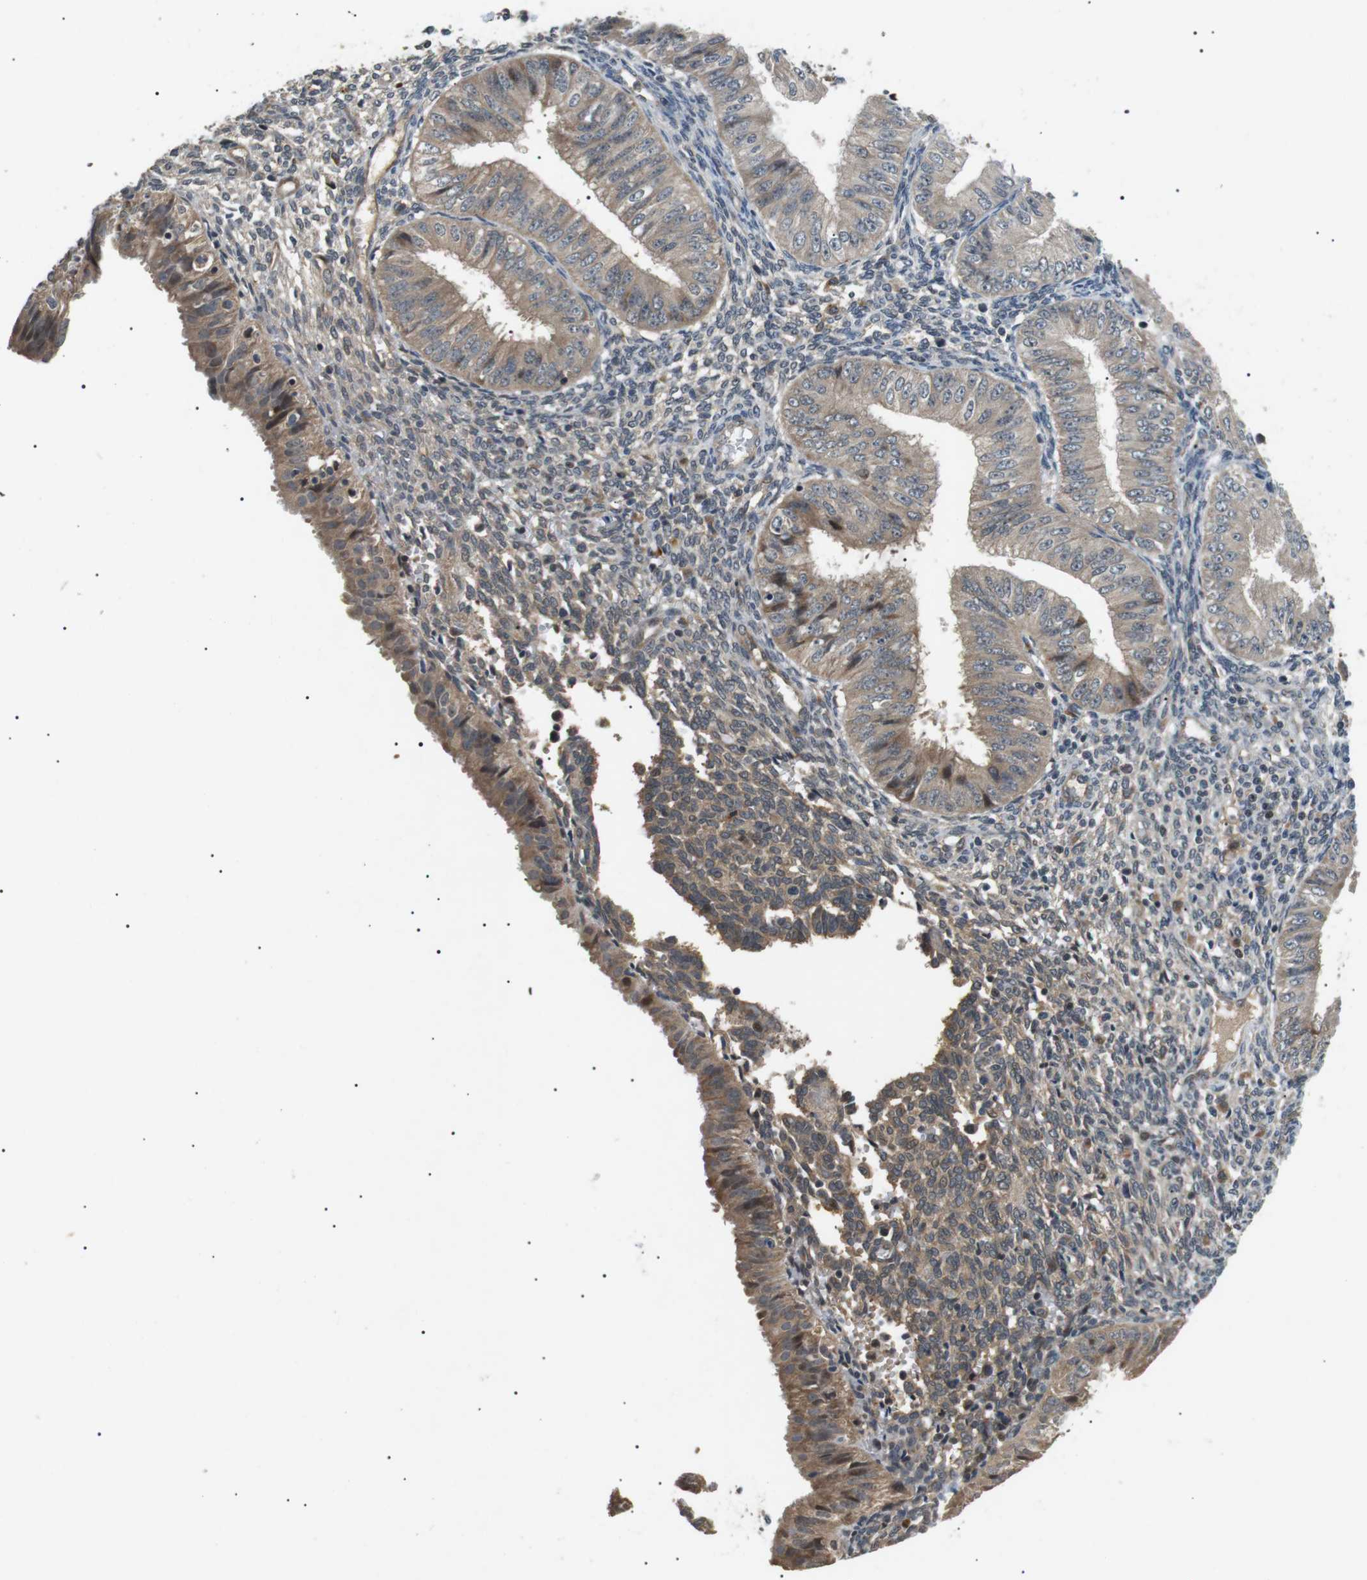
{"staining": {"intensity": "weak", "quantity": ">75%", "location": "cytoplasmic/membranous"}, "tissue": "endometrial cancer", "cell_type": "Tumor cells", "image_type": "cancer", "snomed": [{"axis": "morphology", "description": "Normal tissue, NOS"}, {"axis": "morphology", "description": "Adenocarcinoma, NOS"}, {"axis": "topography", "description": "Endometrium"}], "caption": "Endometrial adenocarcinoma stained for a protein (brown) demonstrates weak cytoplasmic/membranous positive expression in approximately >75% of tumor cells.", "gene": "HSPA13", "patient": {"sex": "female", "age": 53}}